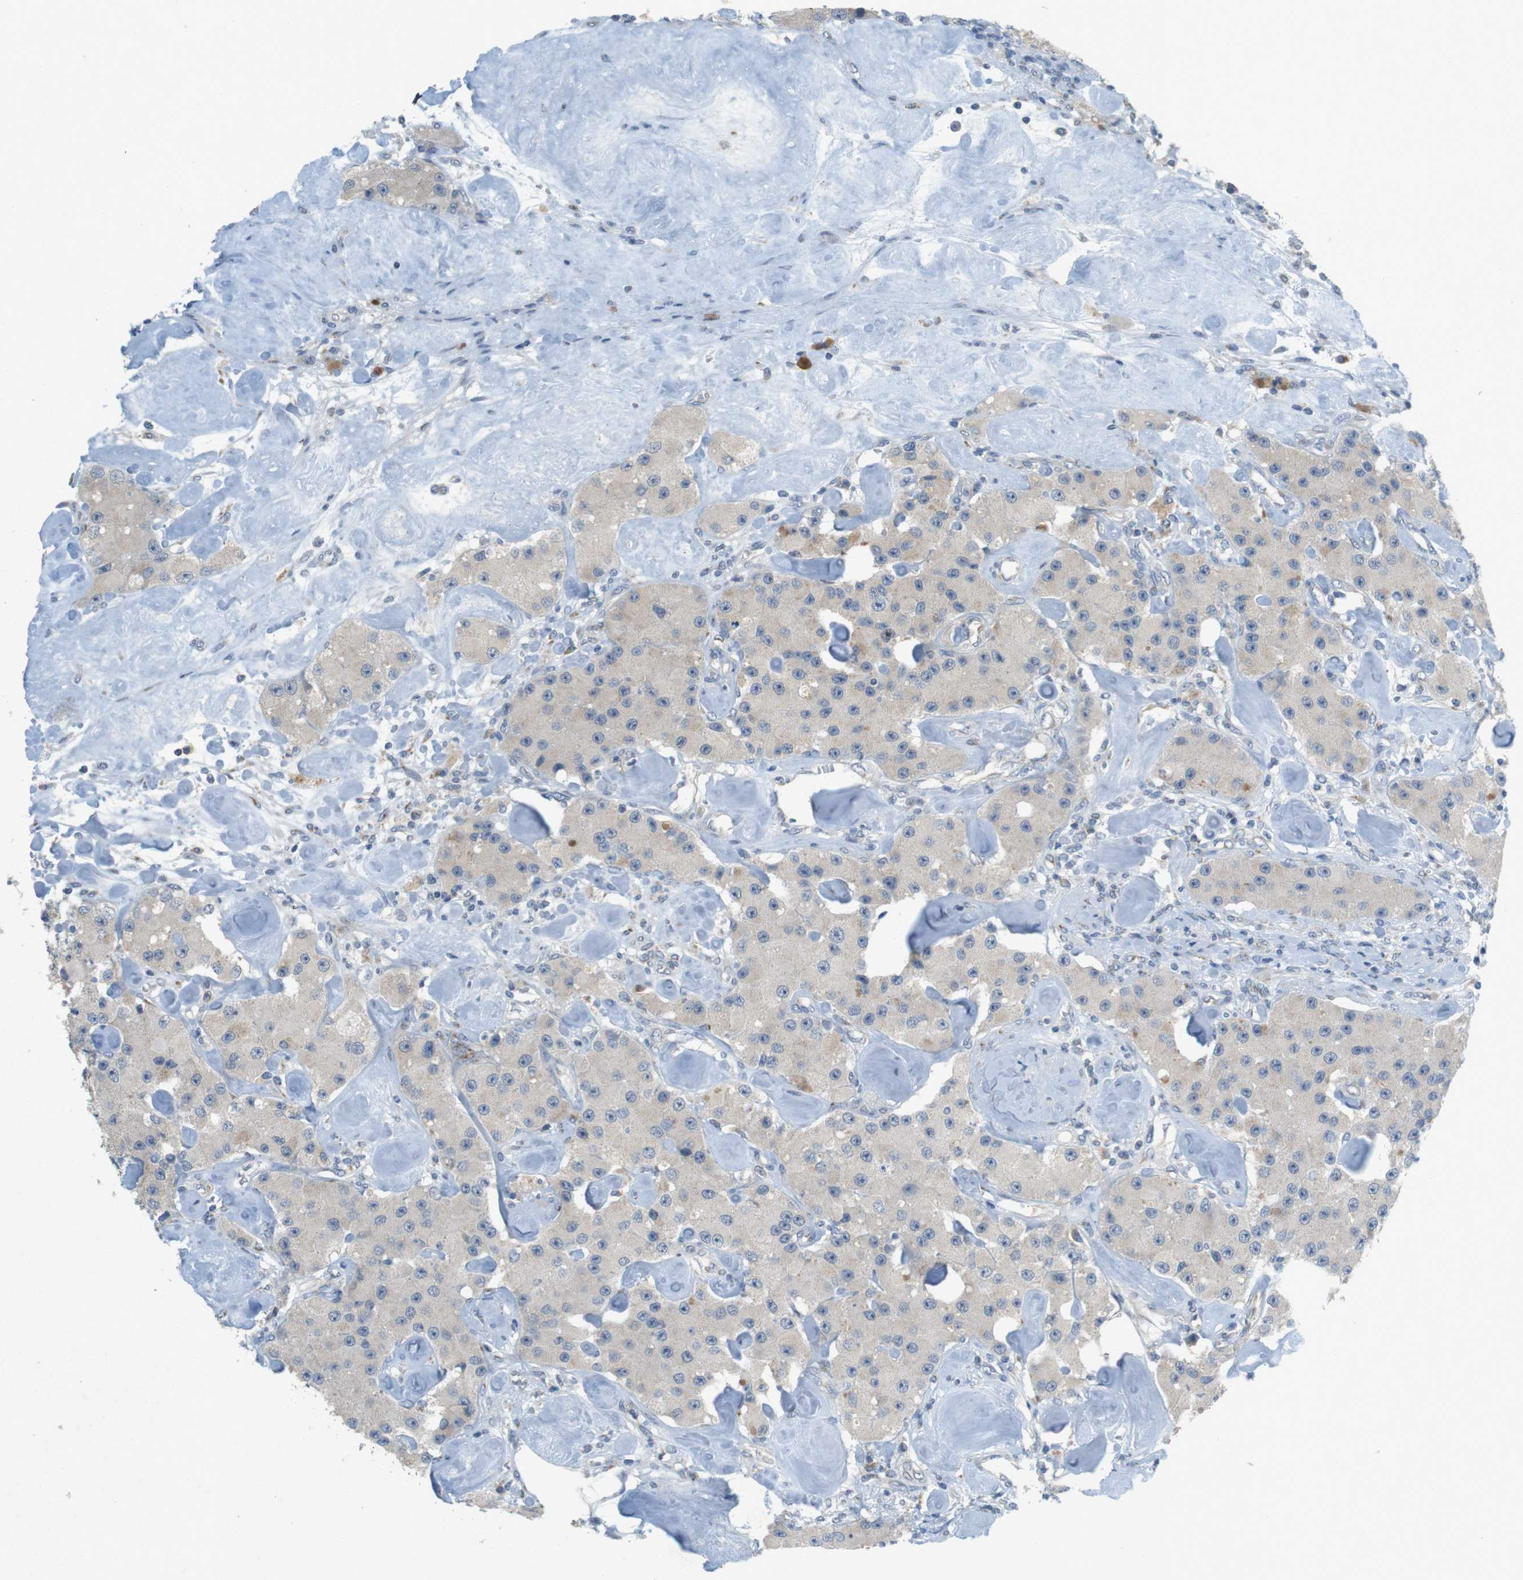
{"staining": {"intensity": "negative", "quantity": "none", "location": "none"}, "tissue": "carcinoid", "cell_type": "Tumor cells", "image_type": "cancer", "snomed": [{"axis": "morphology", "description": "Carcinoid, malignant, NOS"}, {"axis": "topography", "description": "Pancreas"}], "caption": "This is an immunohistochemistry image of carcinoid. There is no expression in tumor cells.", "gene": "YIPF3", "patient": {"sex": "male", "age": 41}}